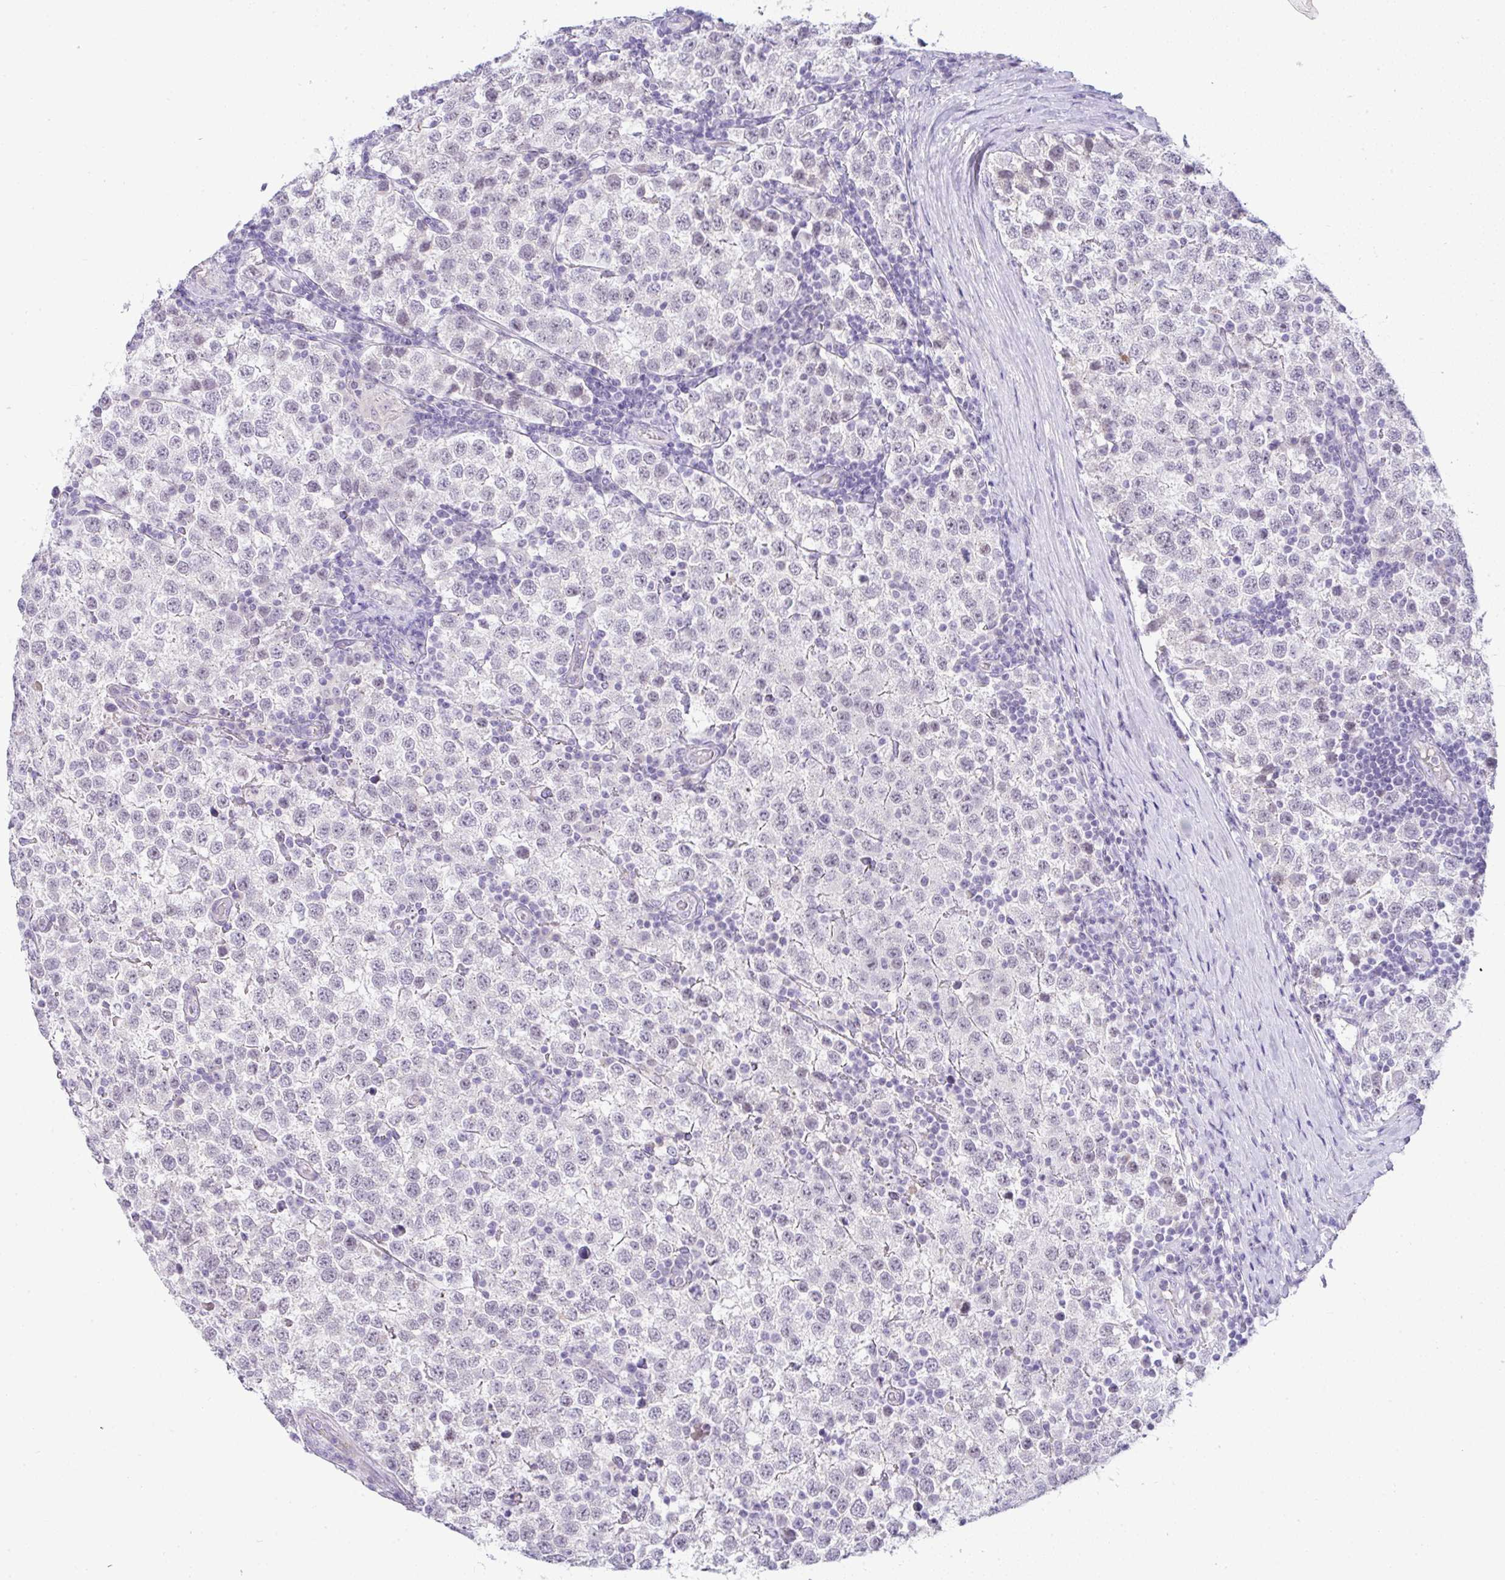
{"staining": {"intensity": "negative", "quantity": "none", "location": "none"}, "tissue": "testis cancer", "cell_type": "Tumor cells", "image_type": "cancer", "snomed": [{"axis": "morphology", "description": "Seminoma, NOS"}, {"axis": "topography", "description": "Testis"}], "caption": "The image demonstrates no staining of tumor cells in testis cancer.", "gene": "FAM177A1", "patient": {"sex": "male", "age": 34}}